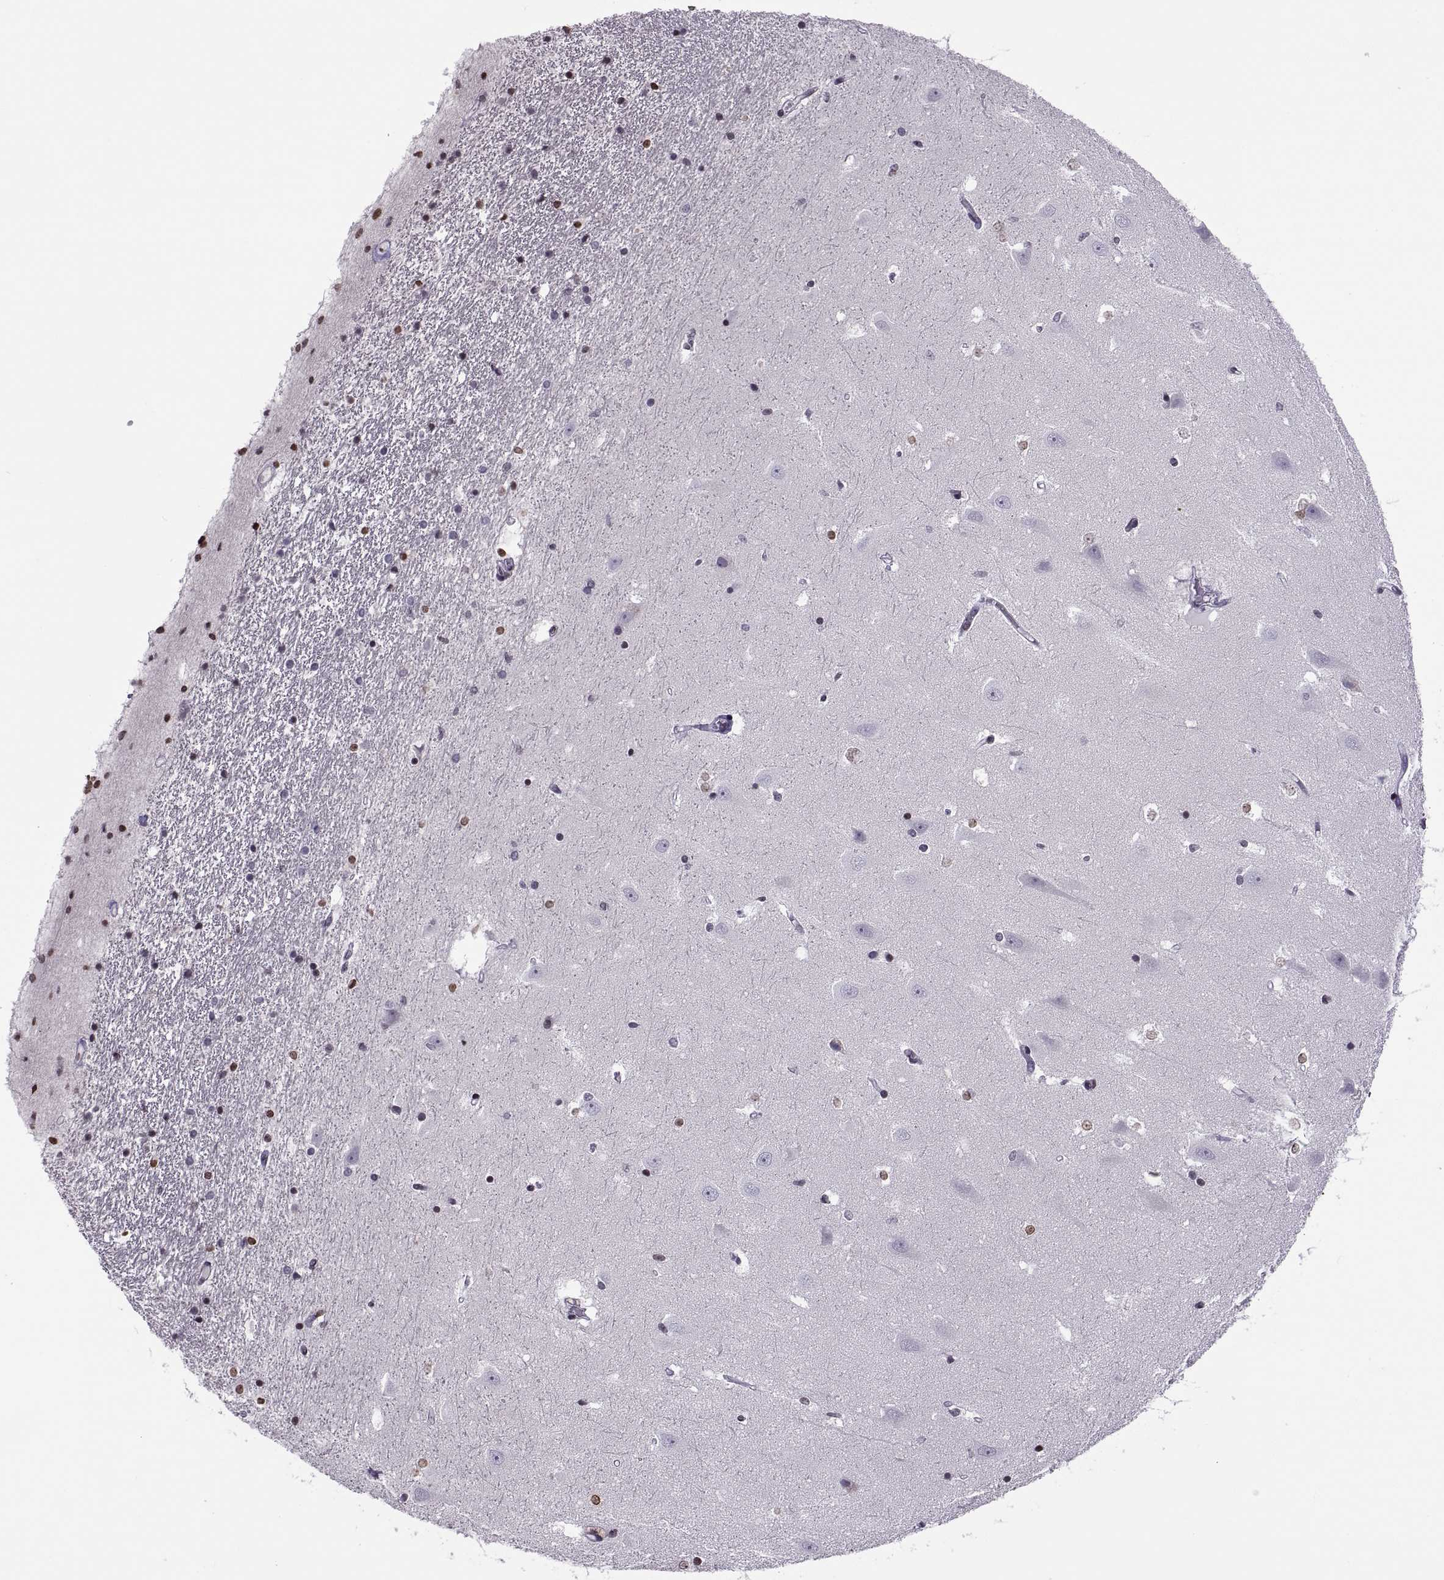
{"staining": {"intensity": "negative", "quantity": "none", "location": "none"}, "tissue": "hippocampus", "cell_type": "Glial cells", "image_type": "normal", "snomed": [{"axis": "morphology", "description": "Normal tissue, NOS"}, {"axis": "topography", "description": "Hippocampus"}], "caption": "Unremarkable hippocampus was stained to show a protein in brown. There is no significant positivity in glial cells.", "gene": "H1", "patient": {"sex": "male", "age": 44}}